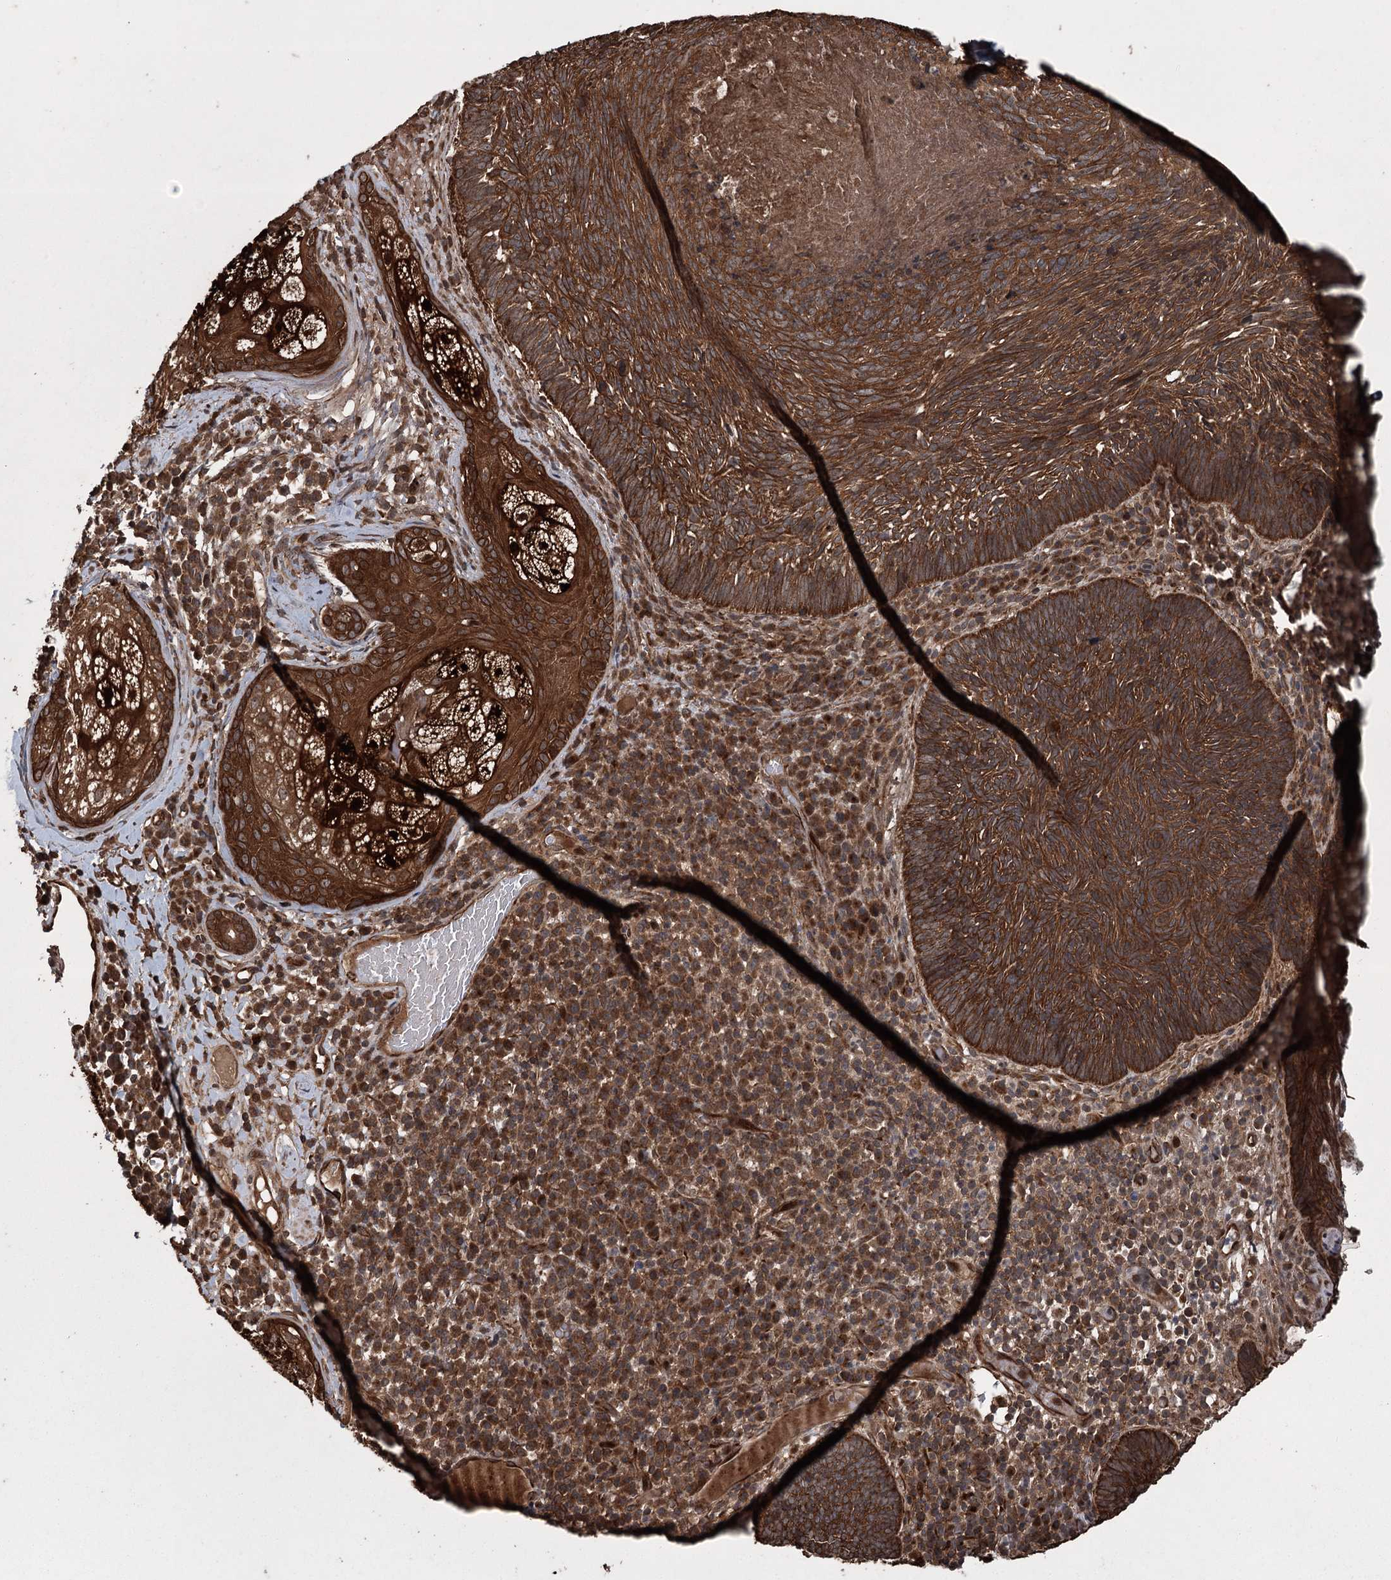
{"staining": {"intensity": "strong", "quantity": ">75%", "location": "cytoplasmic/membranous"}, "tissue": "skin cancer", "cell_type": "Tumor cells", "image_type": "cancer", "snomed": [{"axis": "morphology", "description": "Basal cell carcinoma"}, {"axis": "topography", "description": "Skin"}], "caption": "This photomicrograph reveals immunohistochemistry staining of skin basal cell carcinoma, with high strong cytoplasmic/membranous positivity in approximately >75% of tumor cells.", "gene": "RPAP3", "patient": {"sex": "male", "age": 88}}